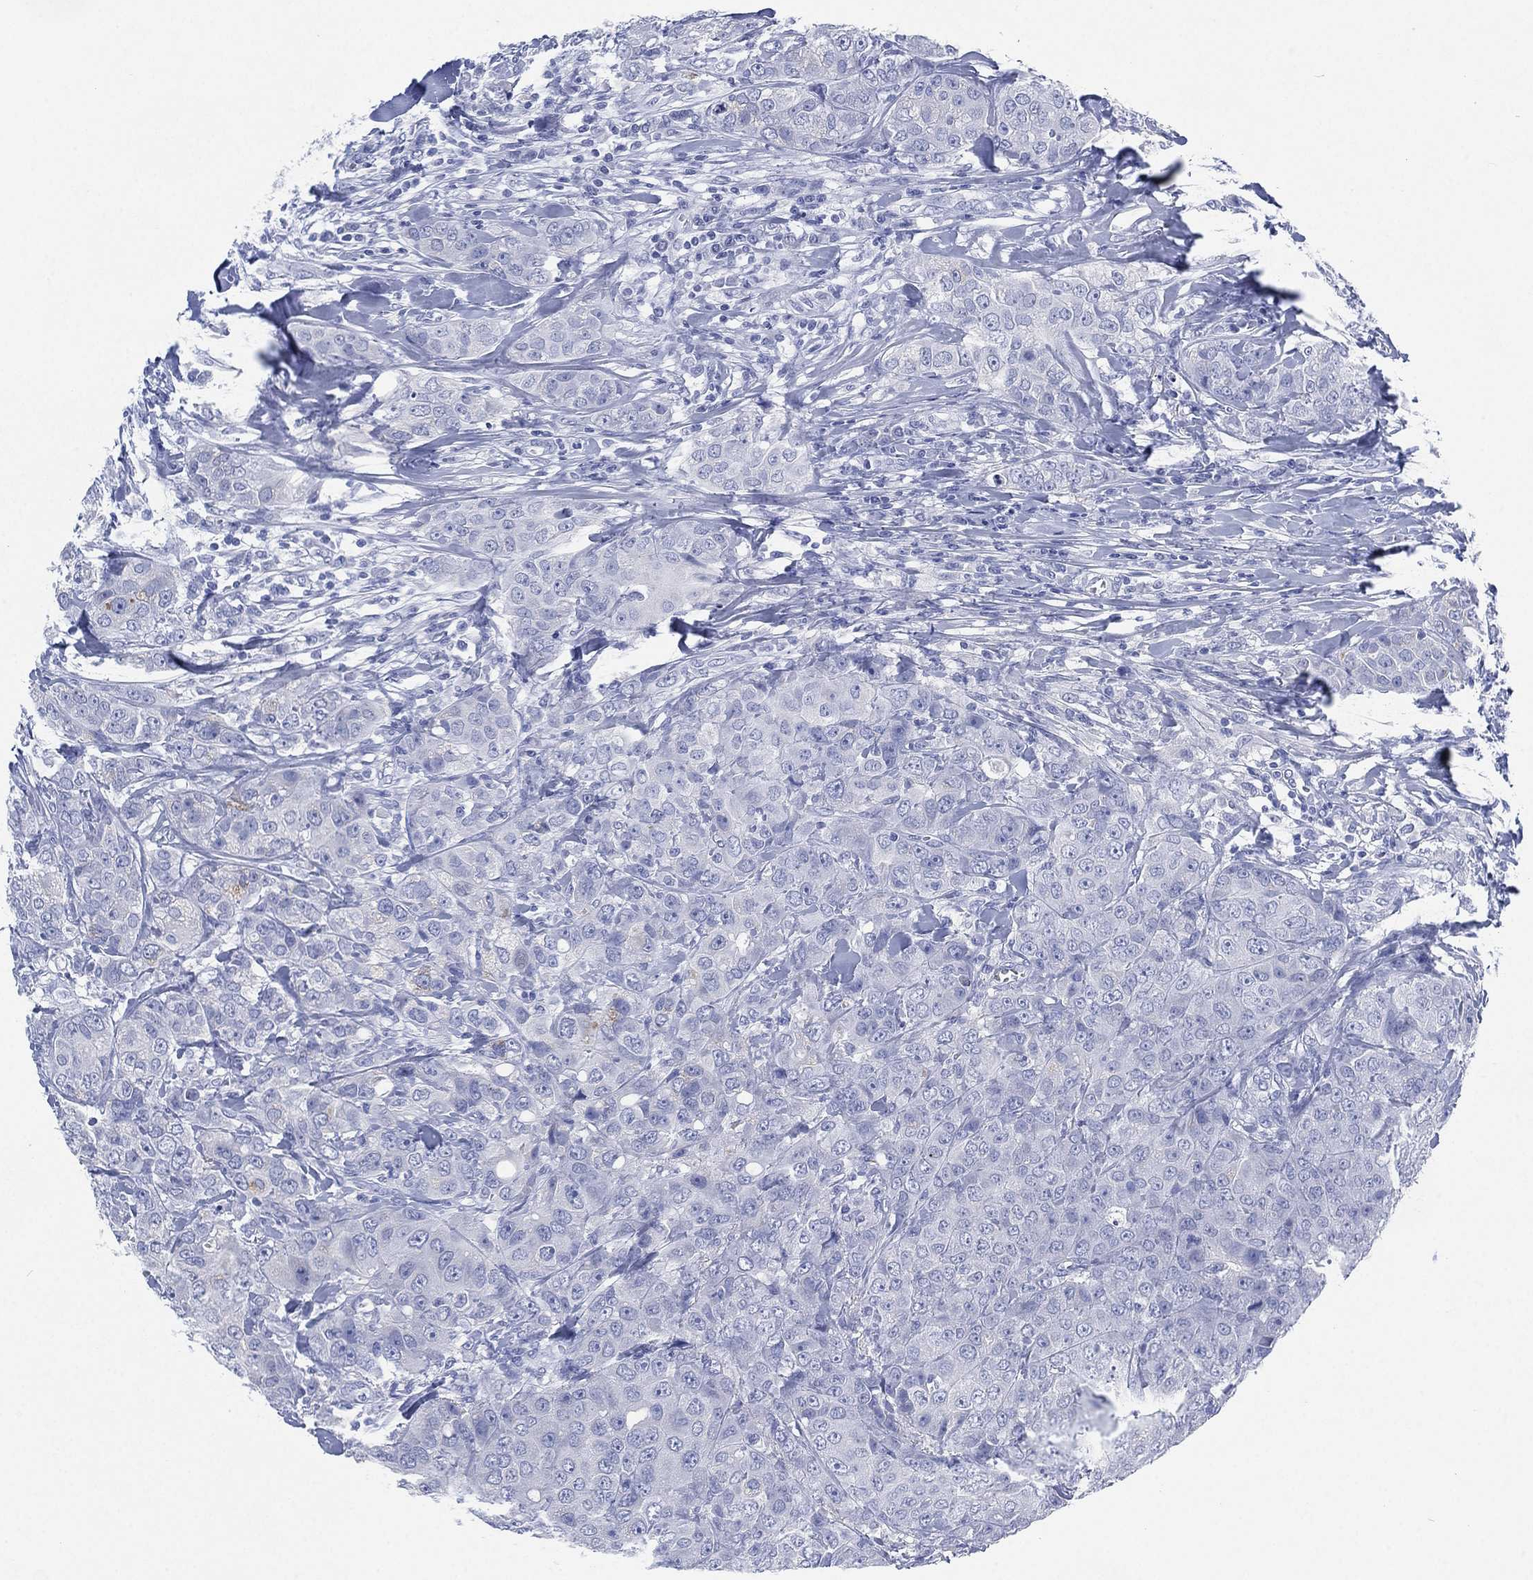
{"staining": {"intensity": "negative", "quantity": "none", "location": "none"}, "tissue": "breast cancer", "cell_type": "Tumor cells", "image_type": "cancer", "snomed": [{"axis": "morphology", "description": "Duct carcinoma"}, {"axis": "topography", "description": "Breast"}], "caption": "Tumor cells show no significant protein expression in intraductal carcinoma (breast). (Brightfield microscopy of DAB (3,3'-diaminobenzidine) immunohistochemistry at high magnification).", "gene": "SLC9C2", "patient": {"sex": "female", "age": 43}}